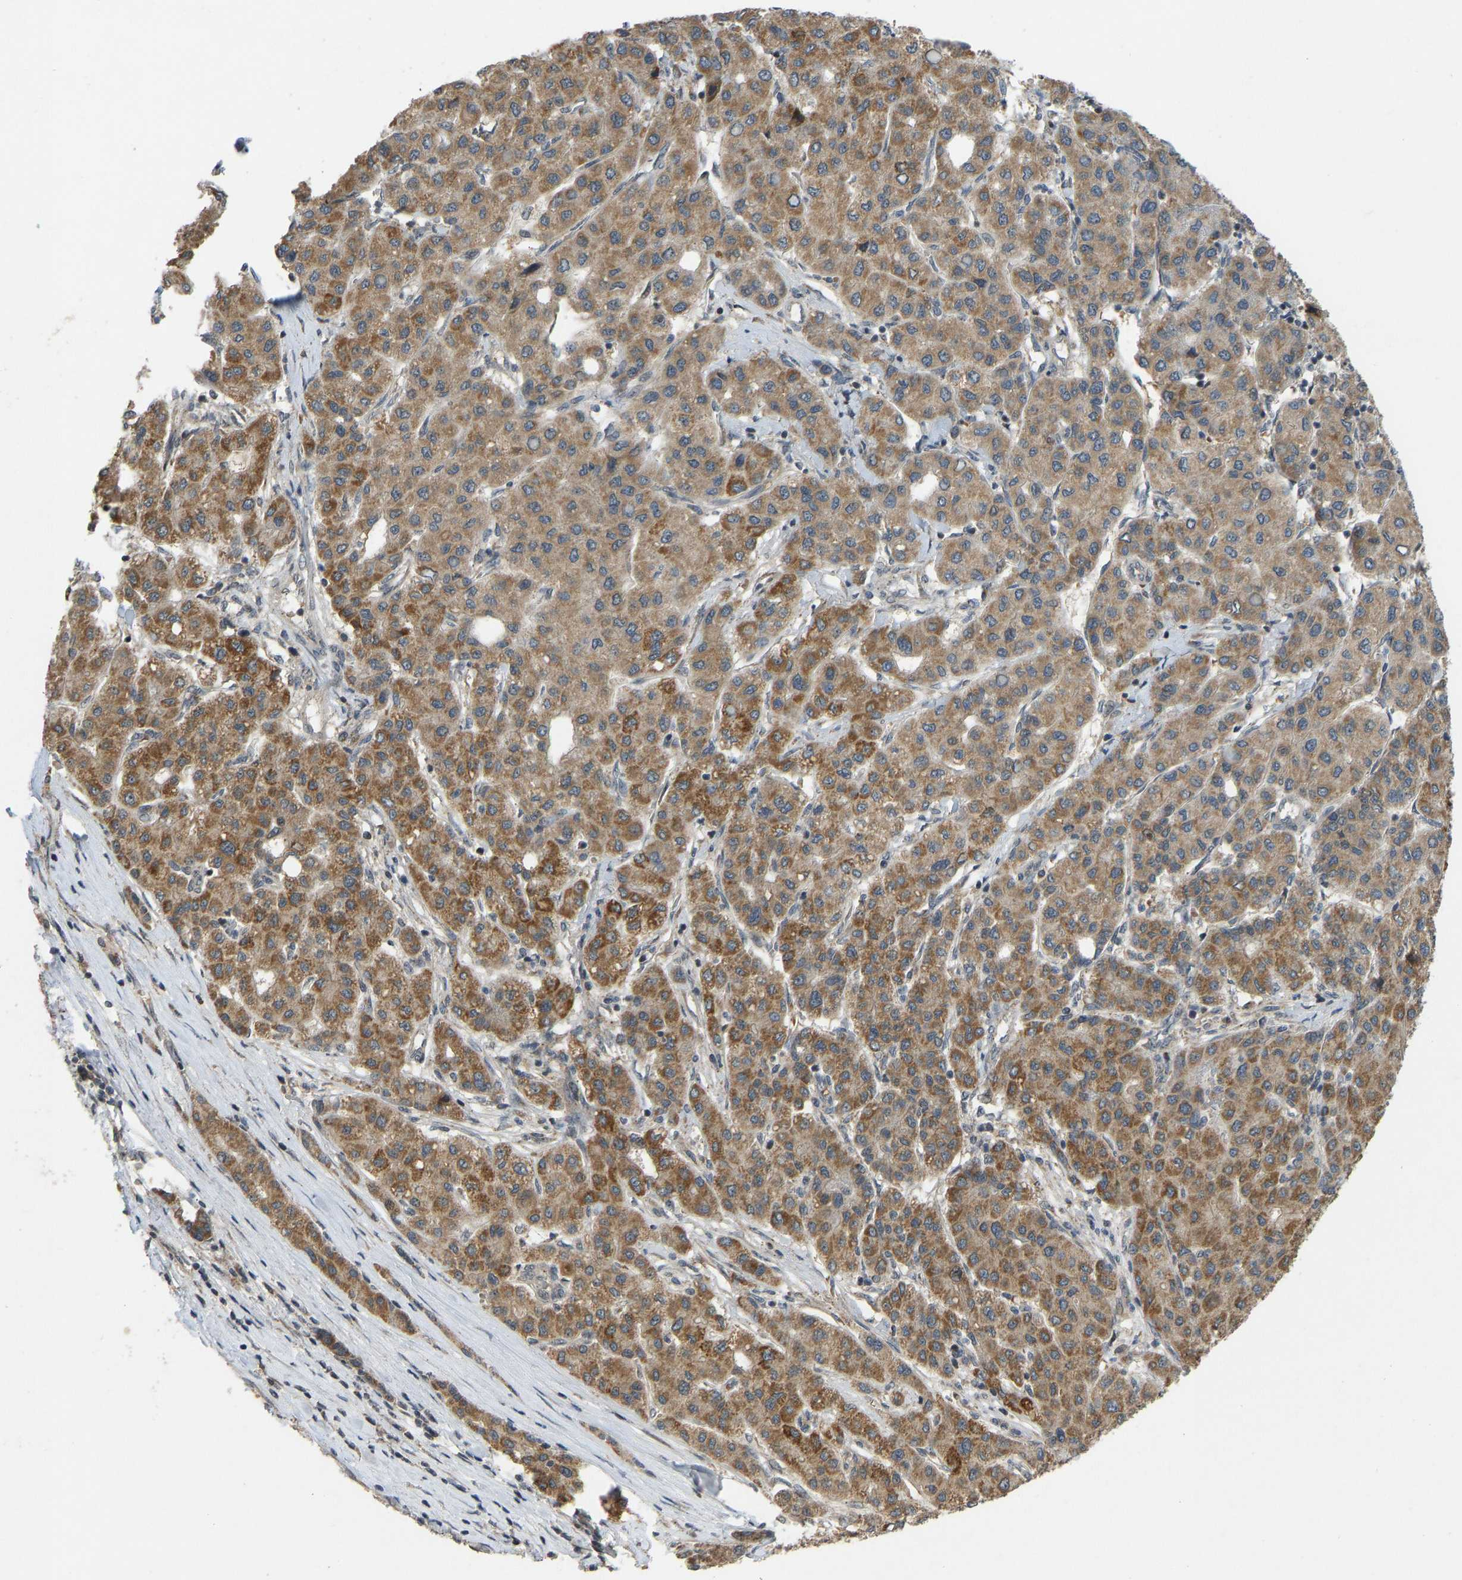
{"staining": {"intensity": "moderate", "quantity": ">75%", "location": "cytoplasmic/membranous"}, "tissue": "liver cancer", "cell_type": "Tumor cells", "image_type": "cancer", "snomed": [{"axis": "morphology", "description": "Carcinoma, Hepatocellular, NOS"}, {"axis": "topography", "description": "Liver"}], "caption": "This photomicrograph exhibits IHC staining of human liver hepatocellular carcinoma, with medium moderate cytoplasmic/membranous positivity in approximately >75% of tumor cells.", "gene": "ACADS", "patient": {"sex": "male", "age": 65}}